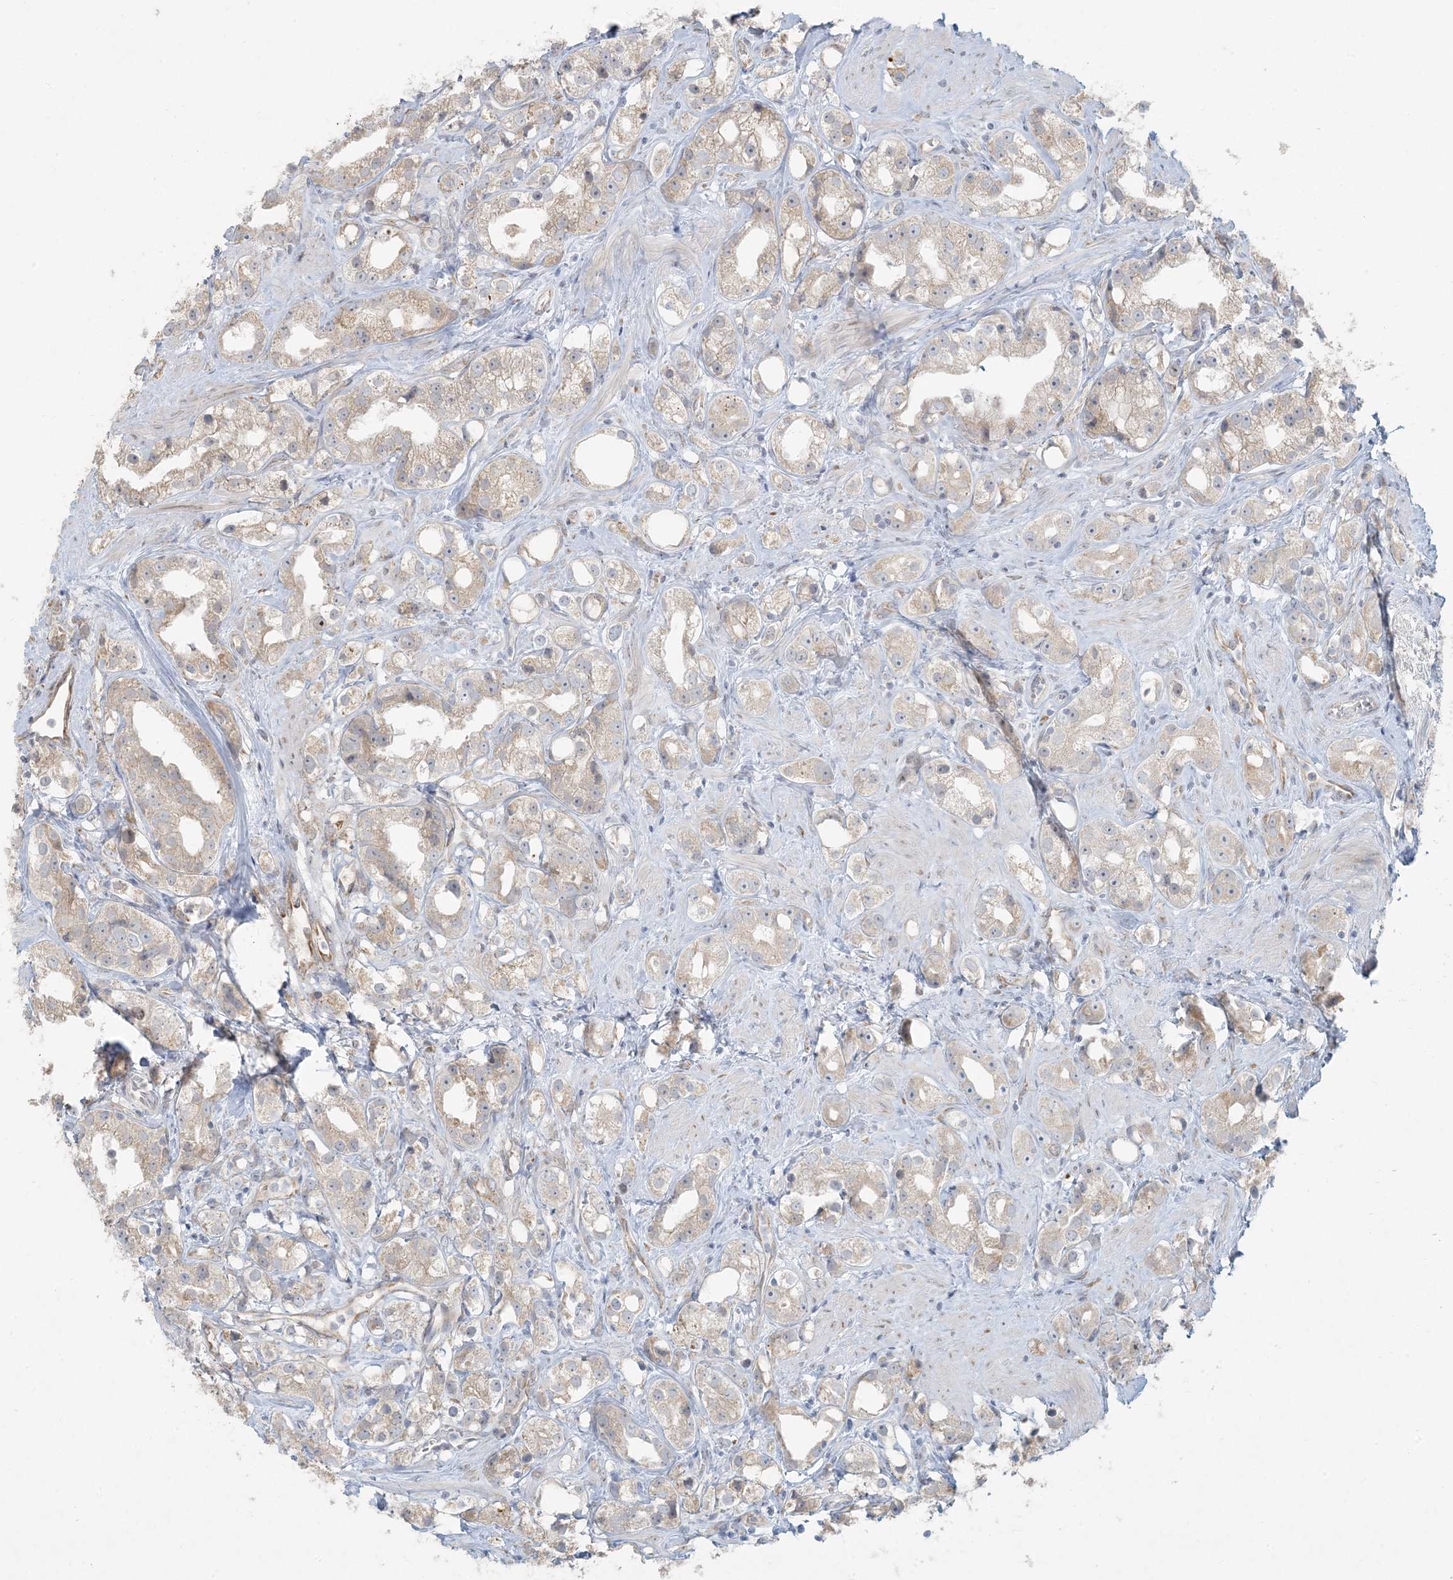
{"staining": {"intensity": "weak", "quantity": ">75%", "location": "cytoplasmic/membranous"}, "tissue": "prostate cancer", "cell_type": "Tumor cells", "image_type": "cancer", "snomed": [{"axis": "morphology", "description": "Adenocarcinoma, NOS"}, {"axis": "topography", "description": "Prostate"}], "caption": "A micrograph of prostate adenocarcinoma stained for a protein shows weak cytoplasmic/membranous brown staining in tumor cells.", "gene": "HACL1", "patient": {"sex": "male", "age": 79}}